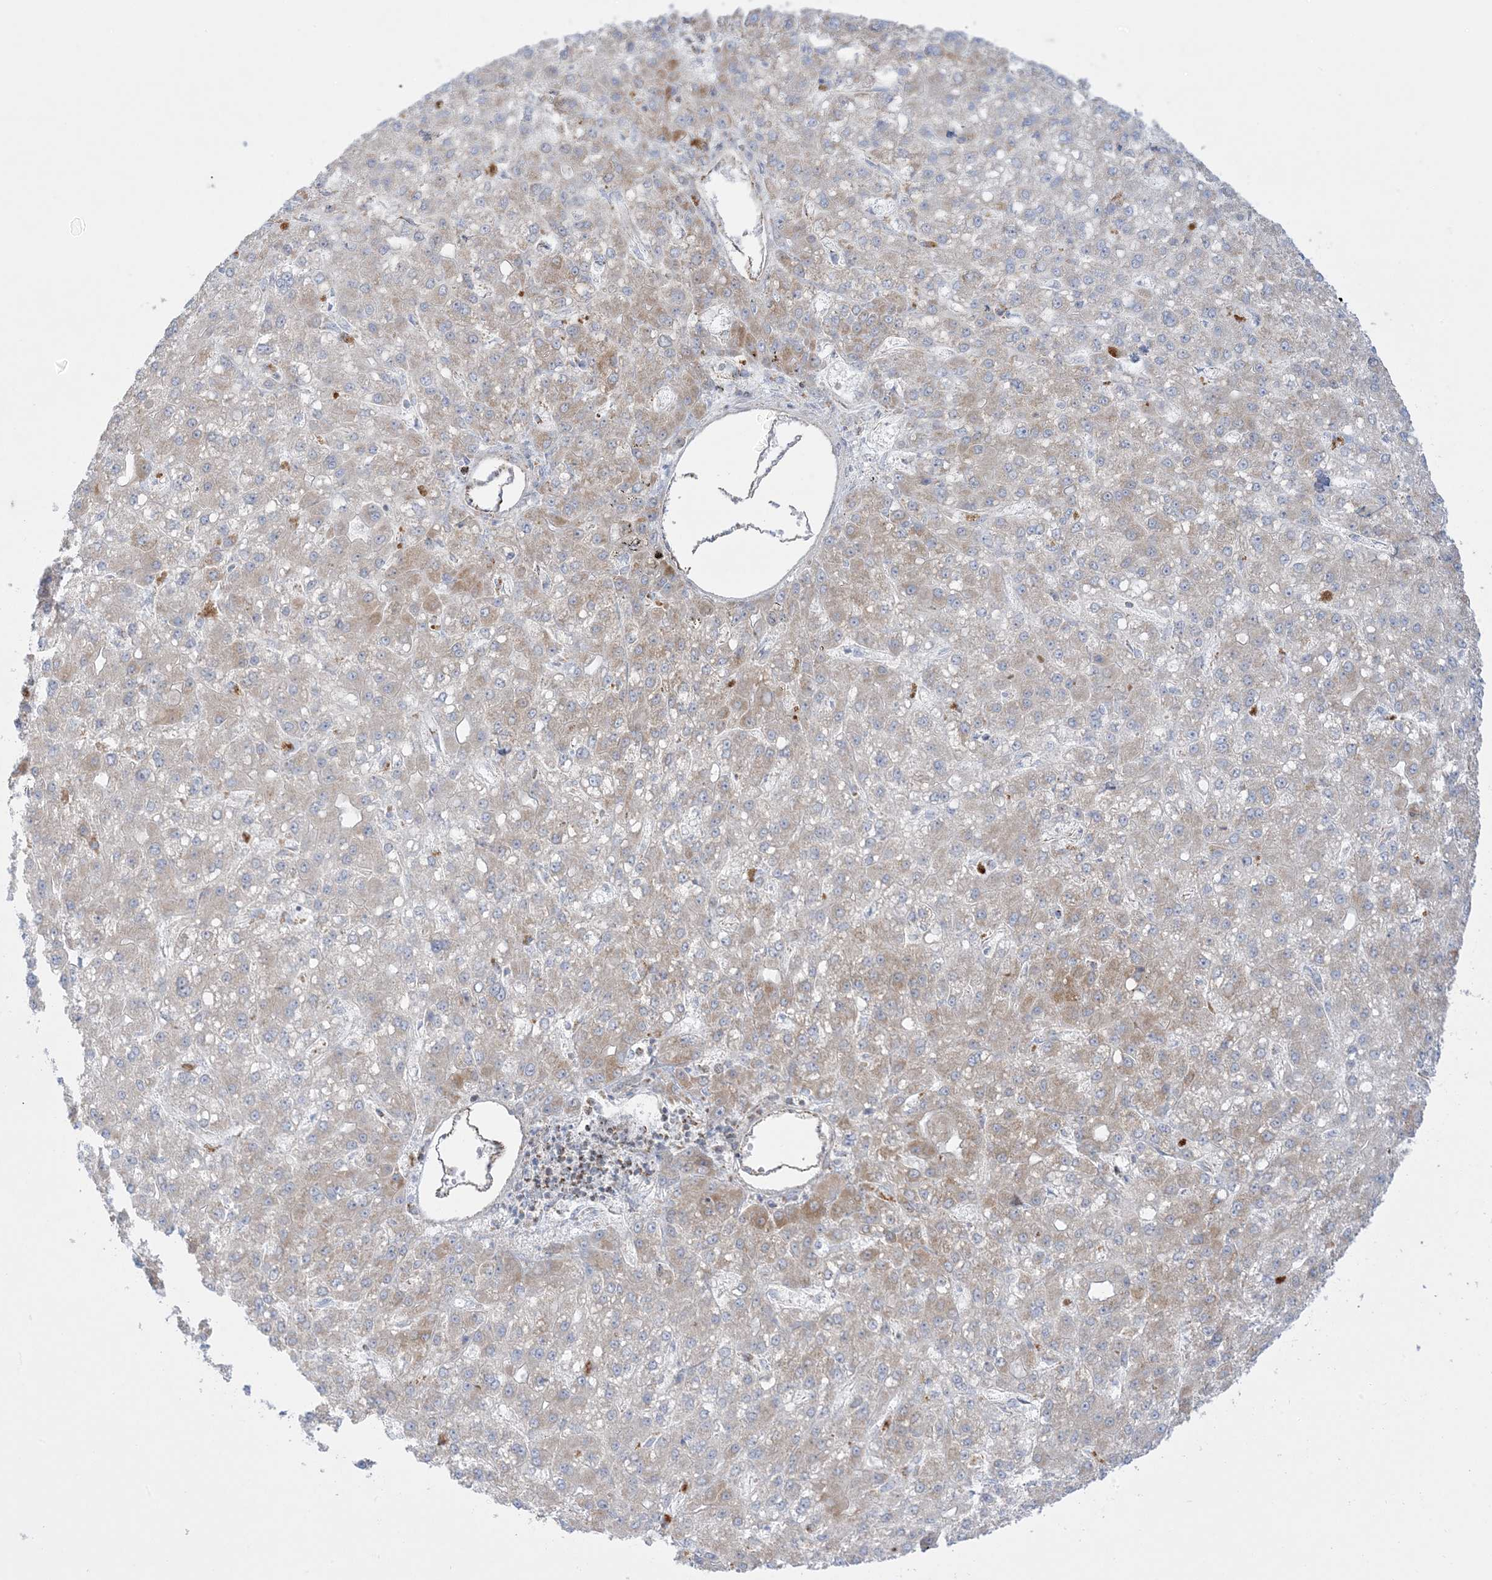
{"staining": {"intensity": "moderate", "quantity": "25%-75%", "location": "cytoplasmic/membranous"}, "tissue": "liver cancer", "cell_type": "Tumor cells", "image_type": "cancer", "snomed": [{"axis": "morphology", "description": "Carcinoma, Hepatocellular, NOS"}, {"axis": "topography", "description": "Liver"}], "caption": "Immunohistochemical staining of liver cancer exhibits medium levels of moderate cytoplasmic/membranous protein positivity in about 25%-75% of tumor cells.", "gene": "MRPS36", "patient": {"sex": "male", "age": 67}}